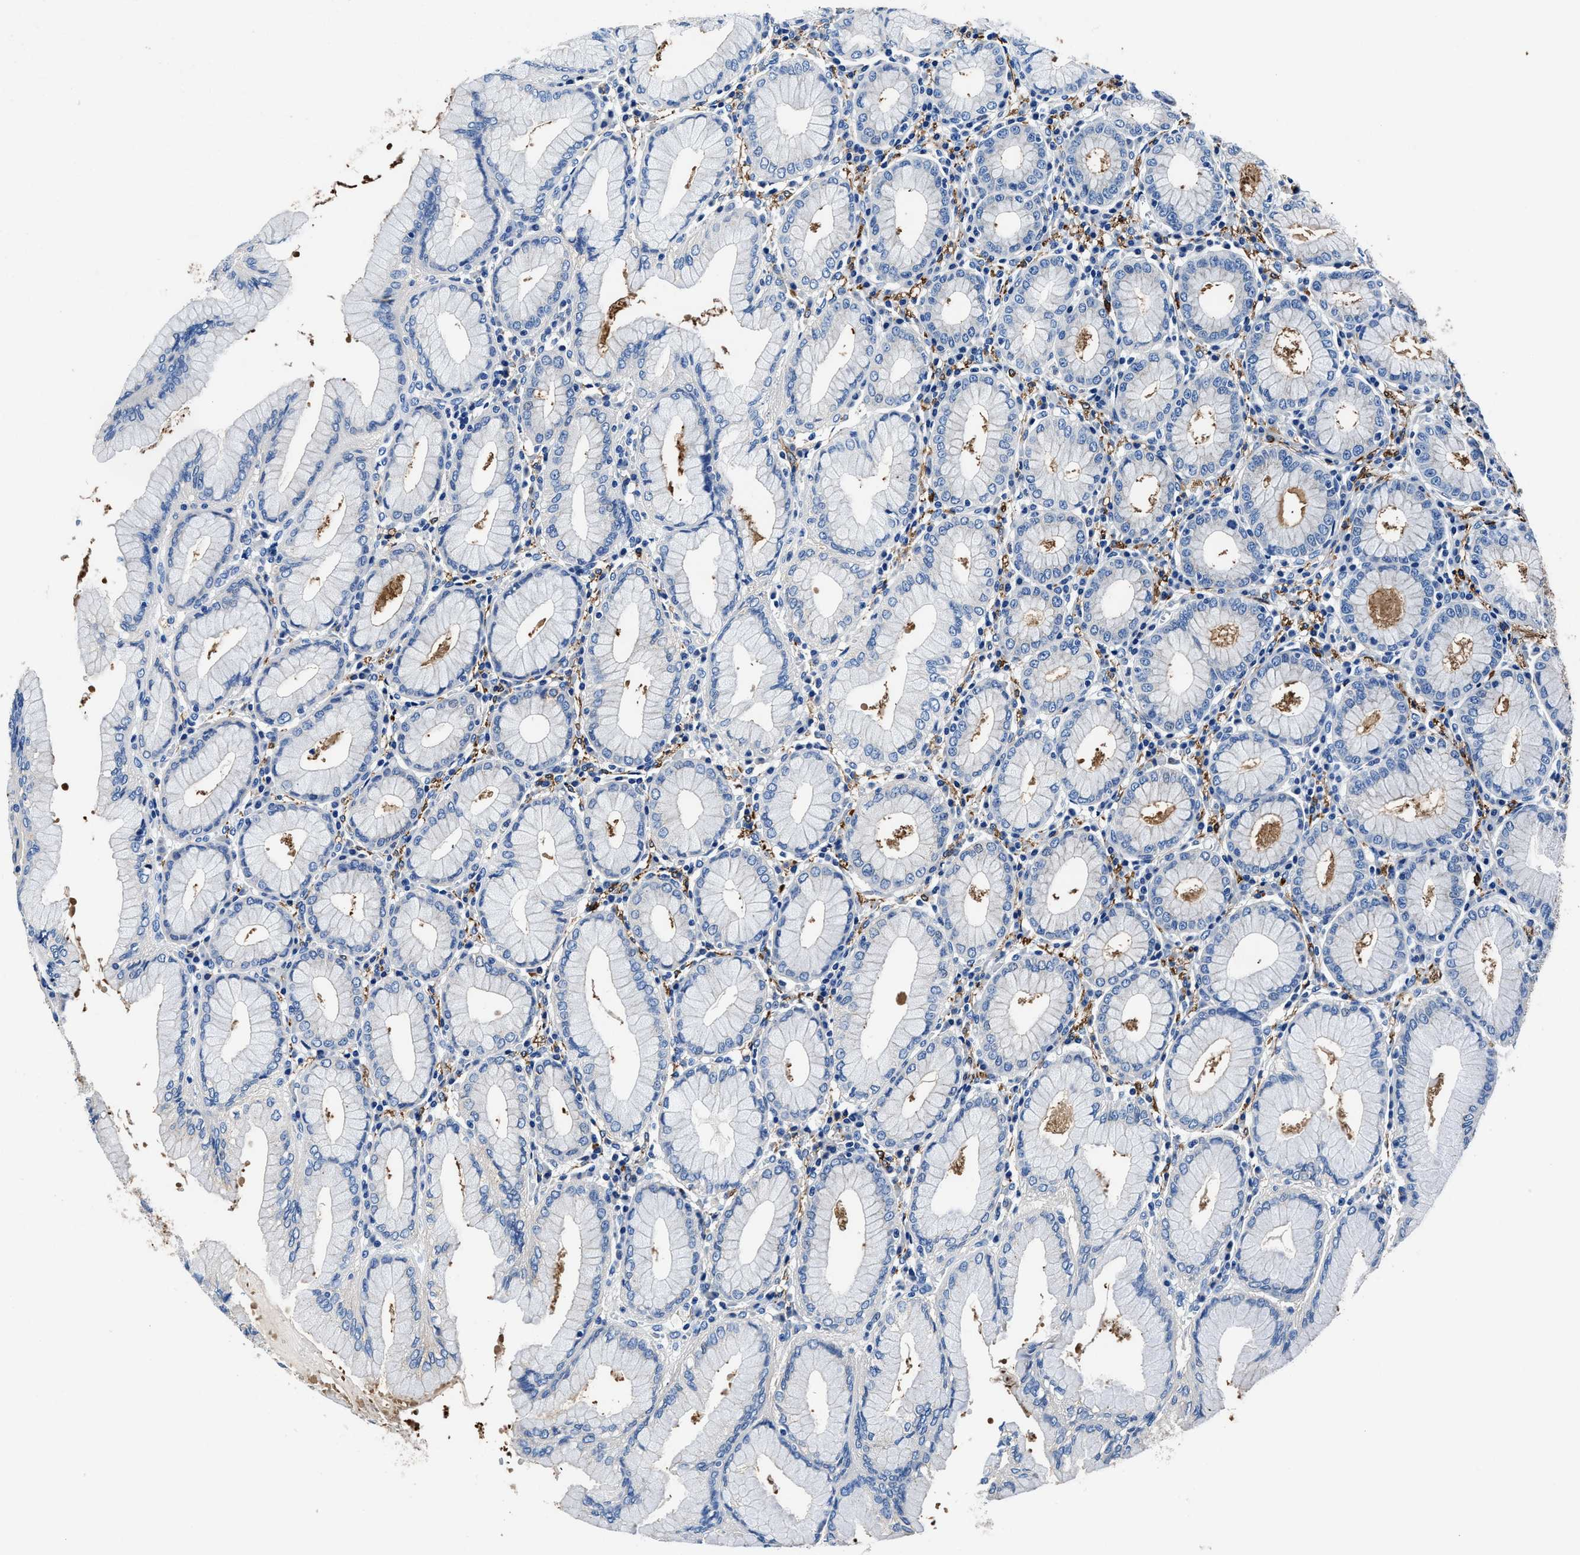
{"staining": {"intensity": "moderate", "quantity": "25%-75%", "location": "cytoplasmic/membranous"}, "tissue": "stomach", "cell_type": "Glandular cells", "image_type": "normal", "snomed": [{"axis": "morphology", "description": "Normal tissue, NOS"}, {"axis": "topography", "description": "Stomach"}, {"axis": "topography", "description": "Stomach, lower"}], "caption": "This micrograph reveals IHC staining of normal stomach, with medium moderate cytoplasmic/membranous positivity in about 25%-75% of glandular cells.", "gene": "TEX261", "patient": {"sex": "female", "age": 56}}